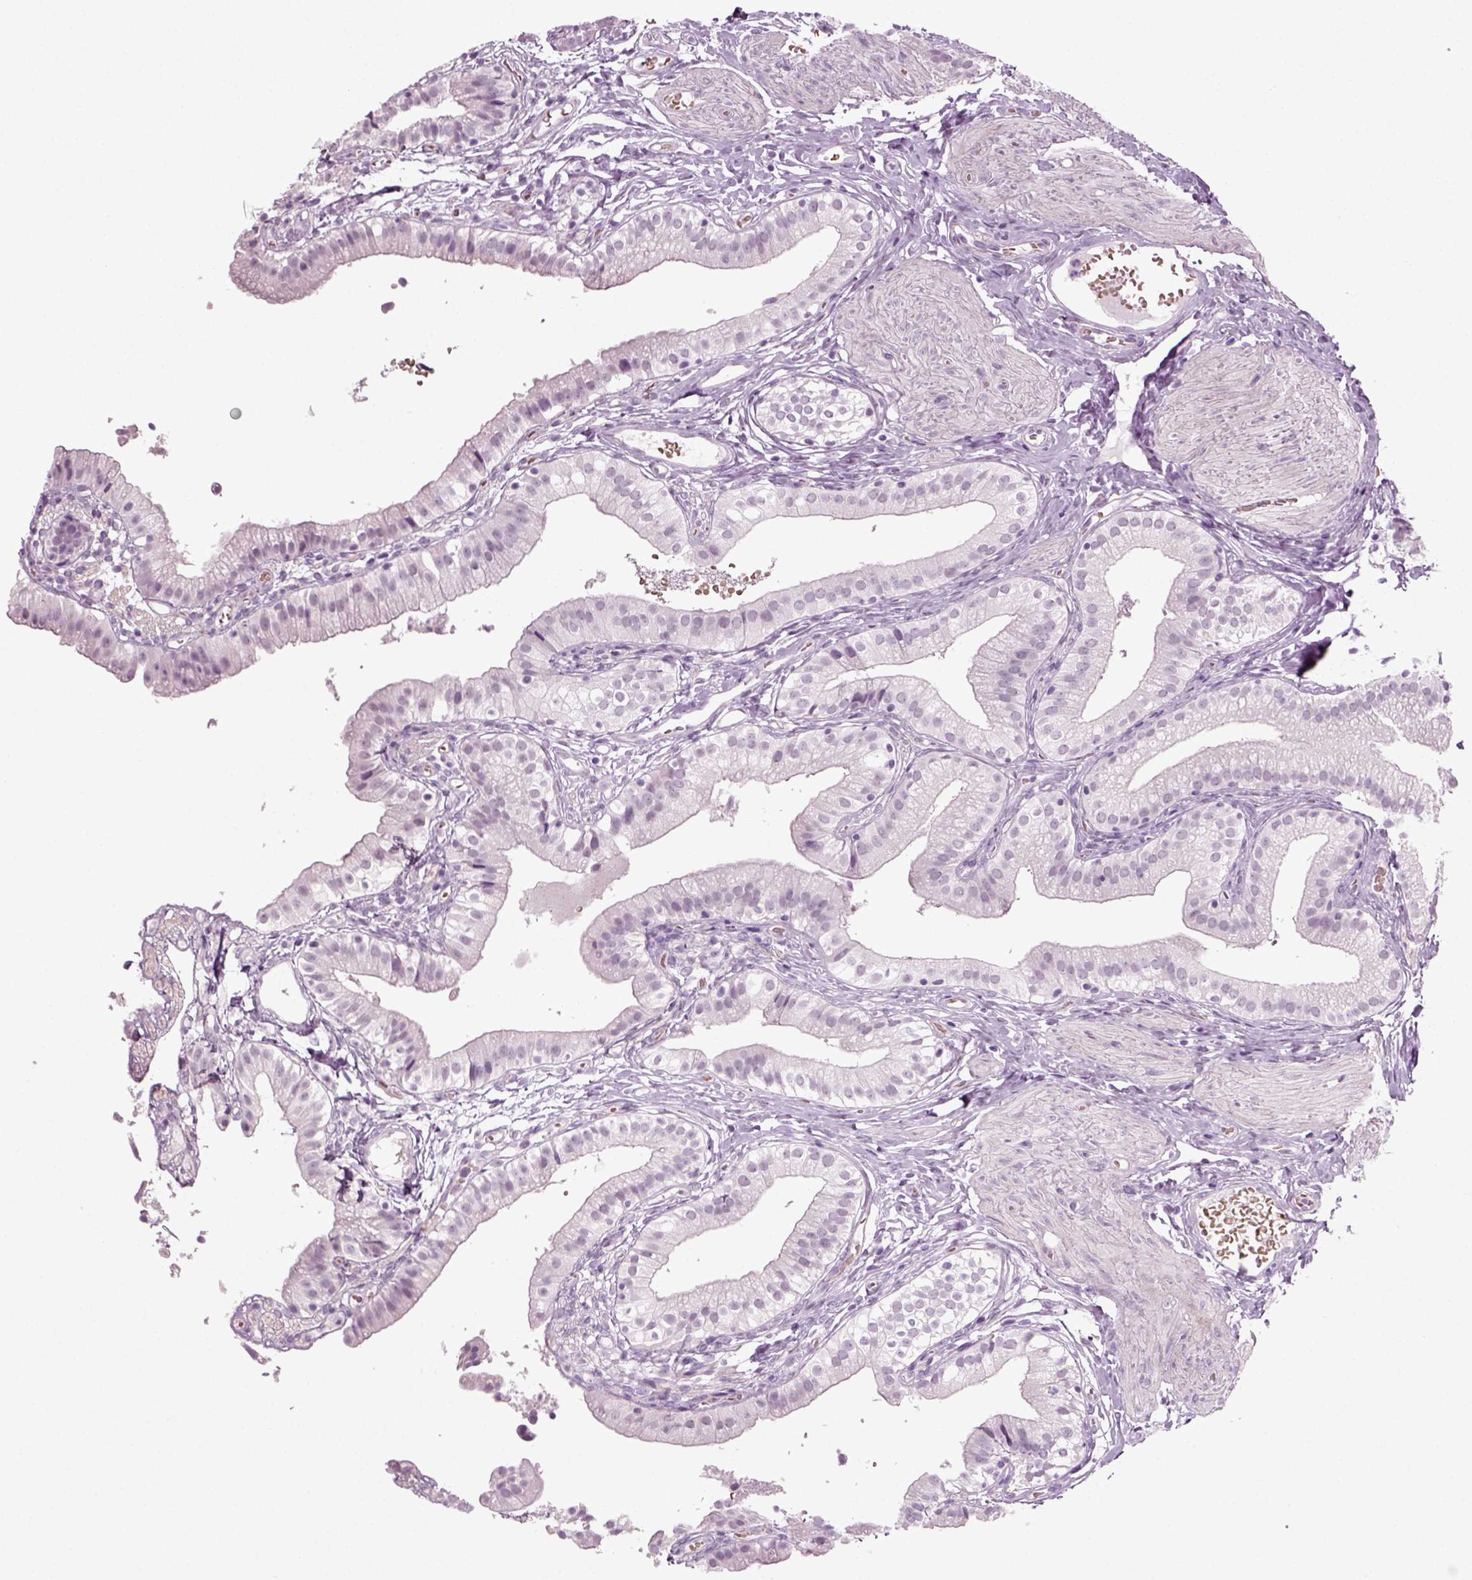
{"staining": {"intensity": "negative", "quantity": "none", "location": "none"}, "tissue": "gallbladder", "cell_type": "Glandular cells", "image_type": "normal", "snomed": [{"axis": "morphology", "description": "Normal tissue, NOS"}, {"axis": "topography", "description": "Gallbladder"}], "caption": "Immunohistochemistry (IHC) histopathology image of normal human gallbladder stained for a protein (brown), which exhibits no staining in glandular cells.", "gene": "ZC2HC1C", "patient": {"sex": "female", "age": 47}}